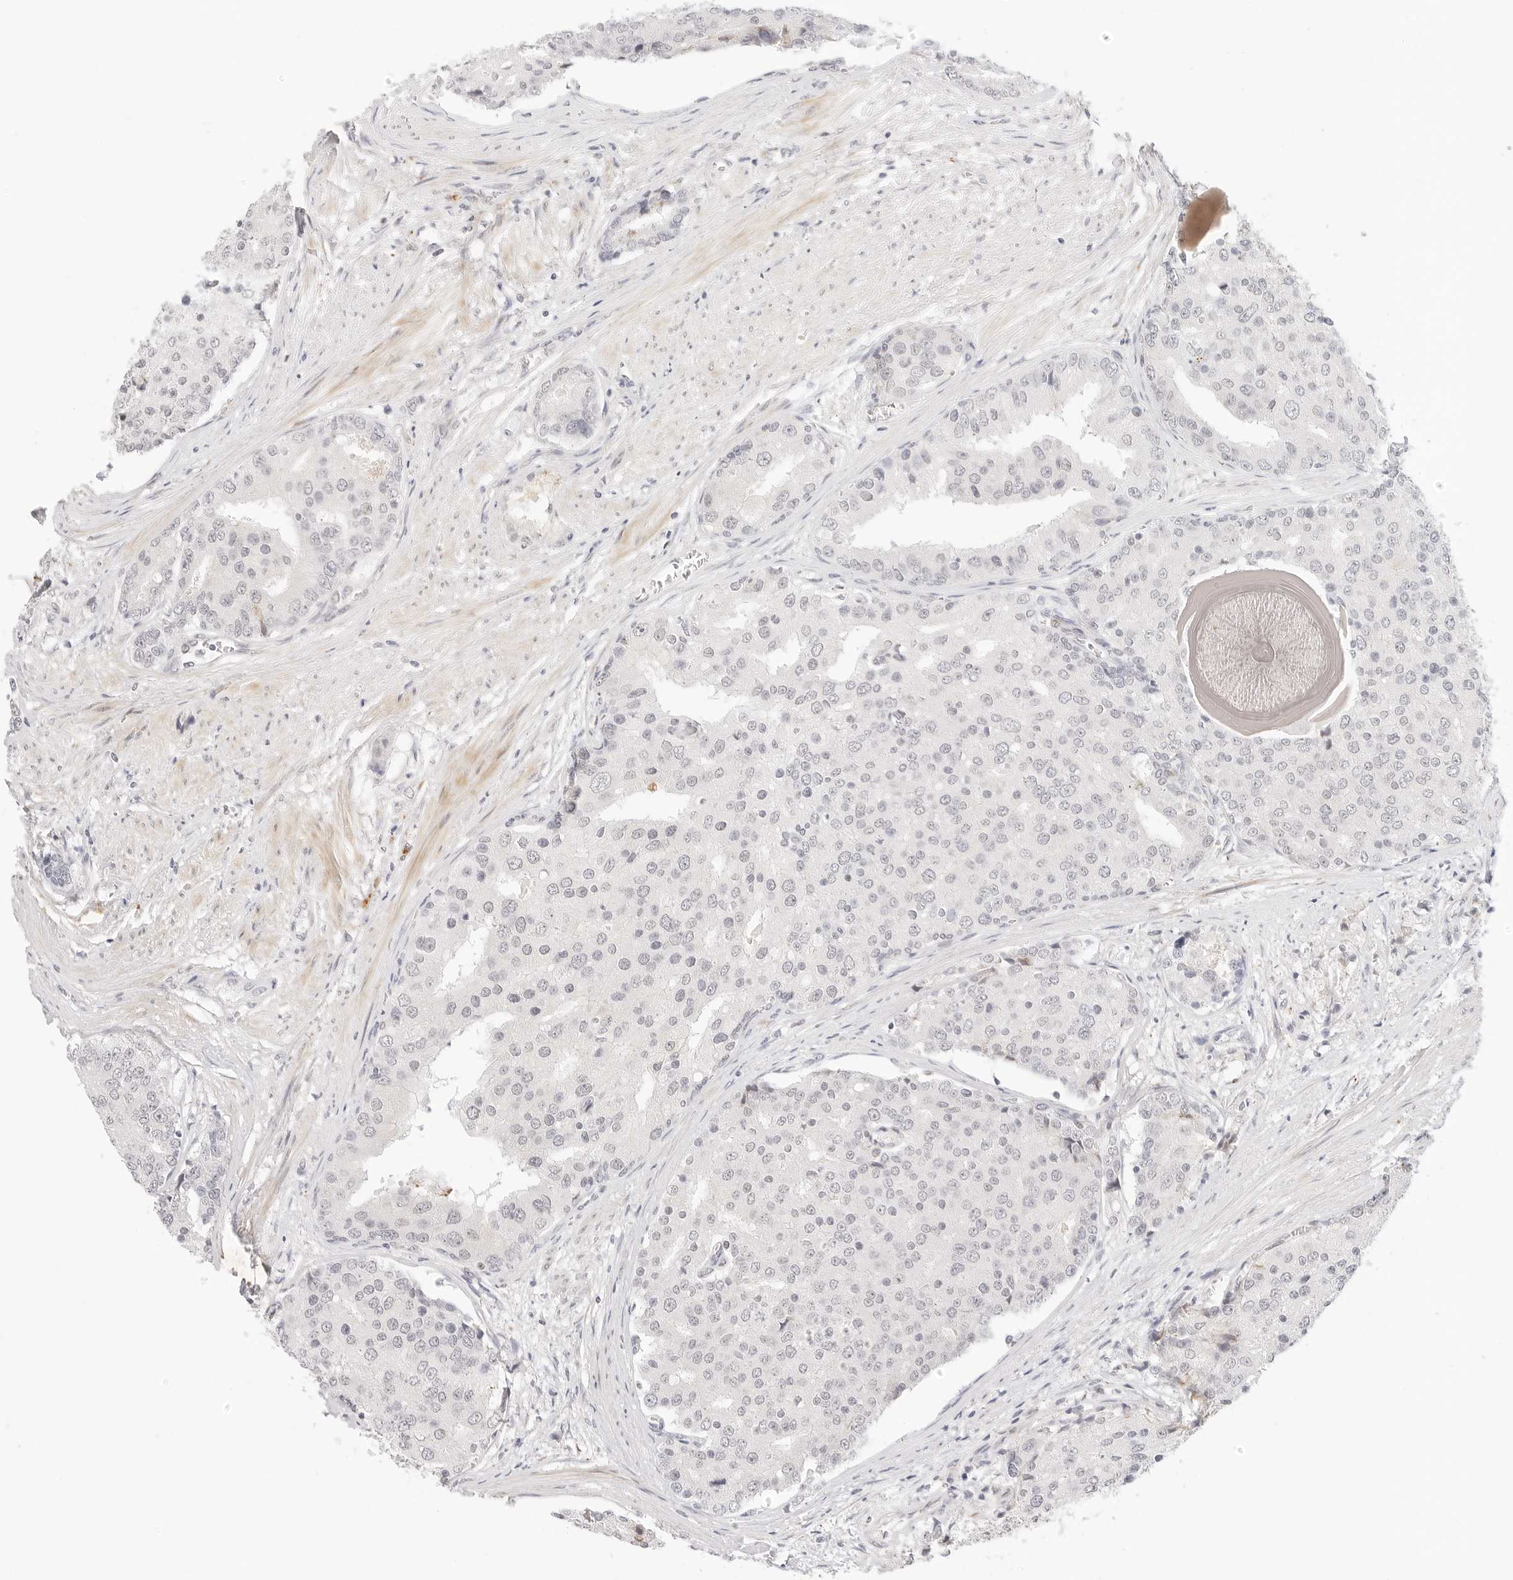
{"staining": {"intensity": "negative", "quantity": "none", "location": "none"}, "tissue": "prostate cancer", "cell_type": "Tumor cells", "image_type": "cancer", "snomed": [{"axis": "morphology", "description": "Adenocarcinoma, High grade"}, {"axis": "topography", "description": "Prostate"}], "caption": "The micrograph demonstrates no significant expression in tumor cells of prostate cancer (high-grade adenocarcinoma). The staining was performed using DAB (3,3'-diaminobenzidine) to visualize the protein expression in brown, while the nuclei were stained in blue with hematoxylin (Magnification: 20x).", "gene": "XKR4", "patient": {"sex": "male", "age": 50}}